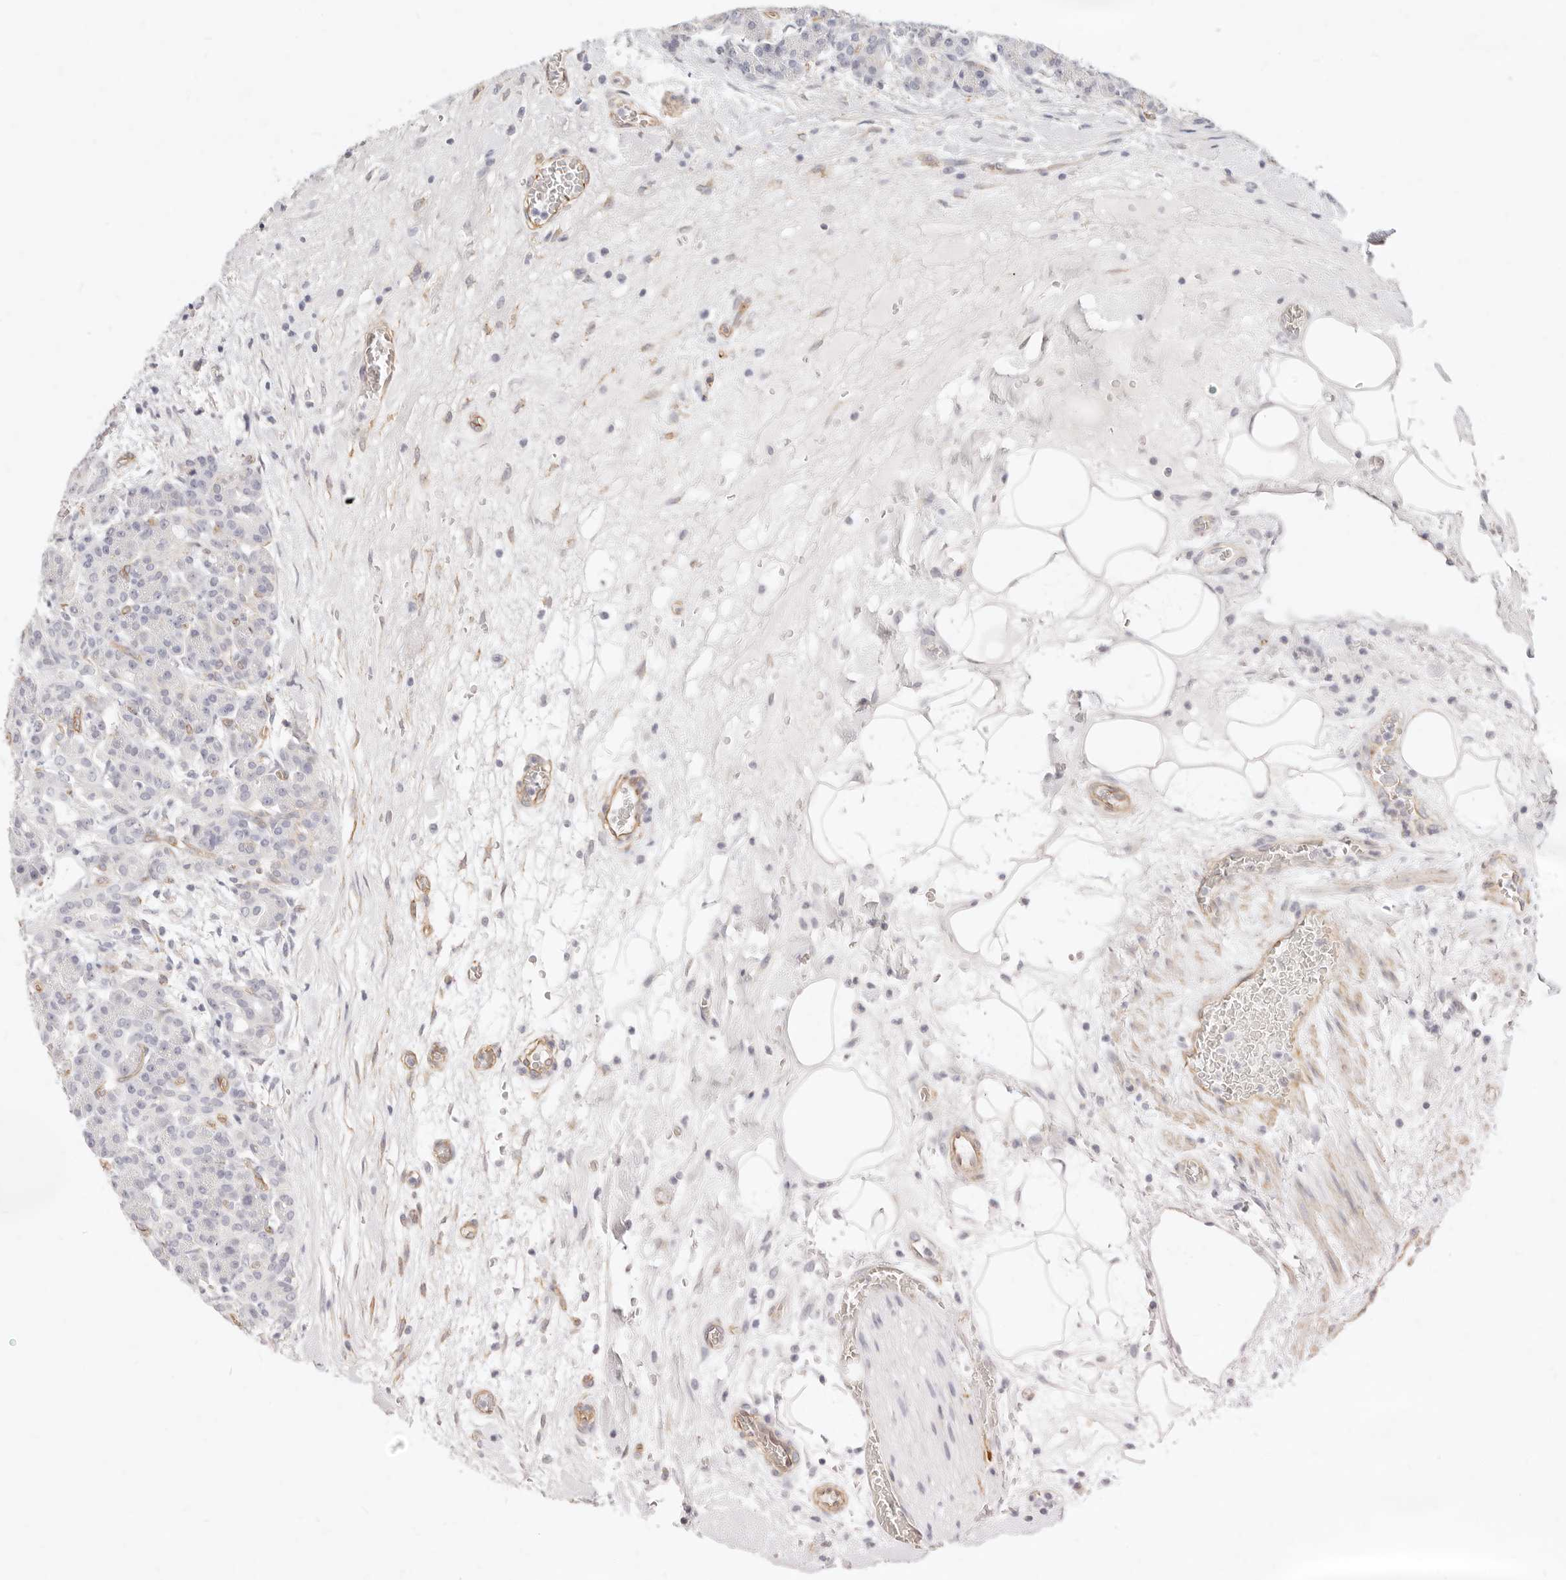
{"staining": {"intensity": "negative", "quantity": "none", "location": "none"}, "tissue": "pancreas", "cell_type": "Exocrine glandular cells", "image_type": "normal", "snomed": [{"axis": "morphology", "description": "Normal tissue, NOS"}, {"axis": "topography", "description": "Pancreas"}], "caption": "The histopathology image displays no significant expression in exocrine glandular cells of pancreas.", "gene": "NUS1", "patient": {"sex": "male", "age": 63}}